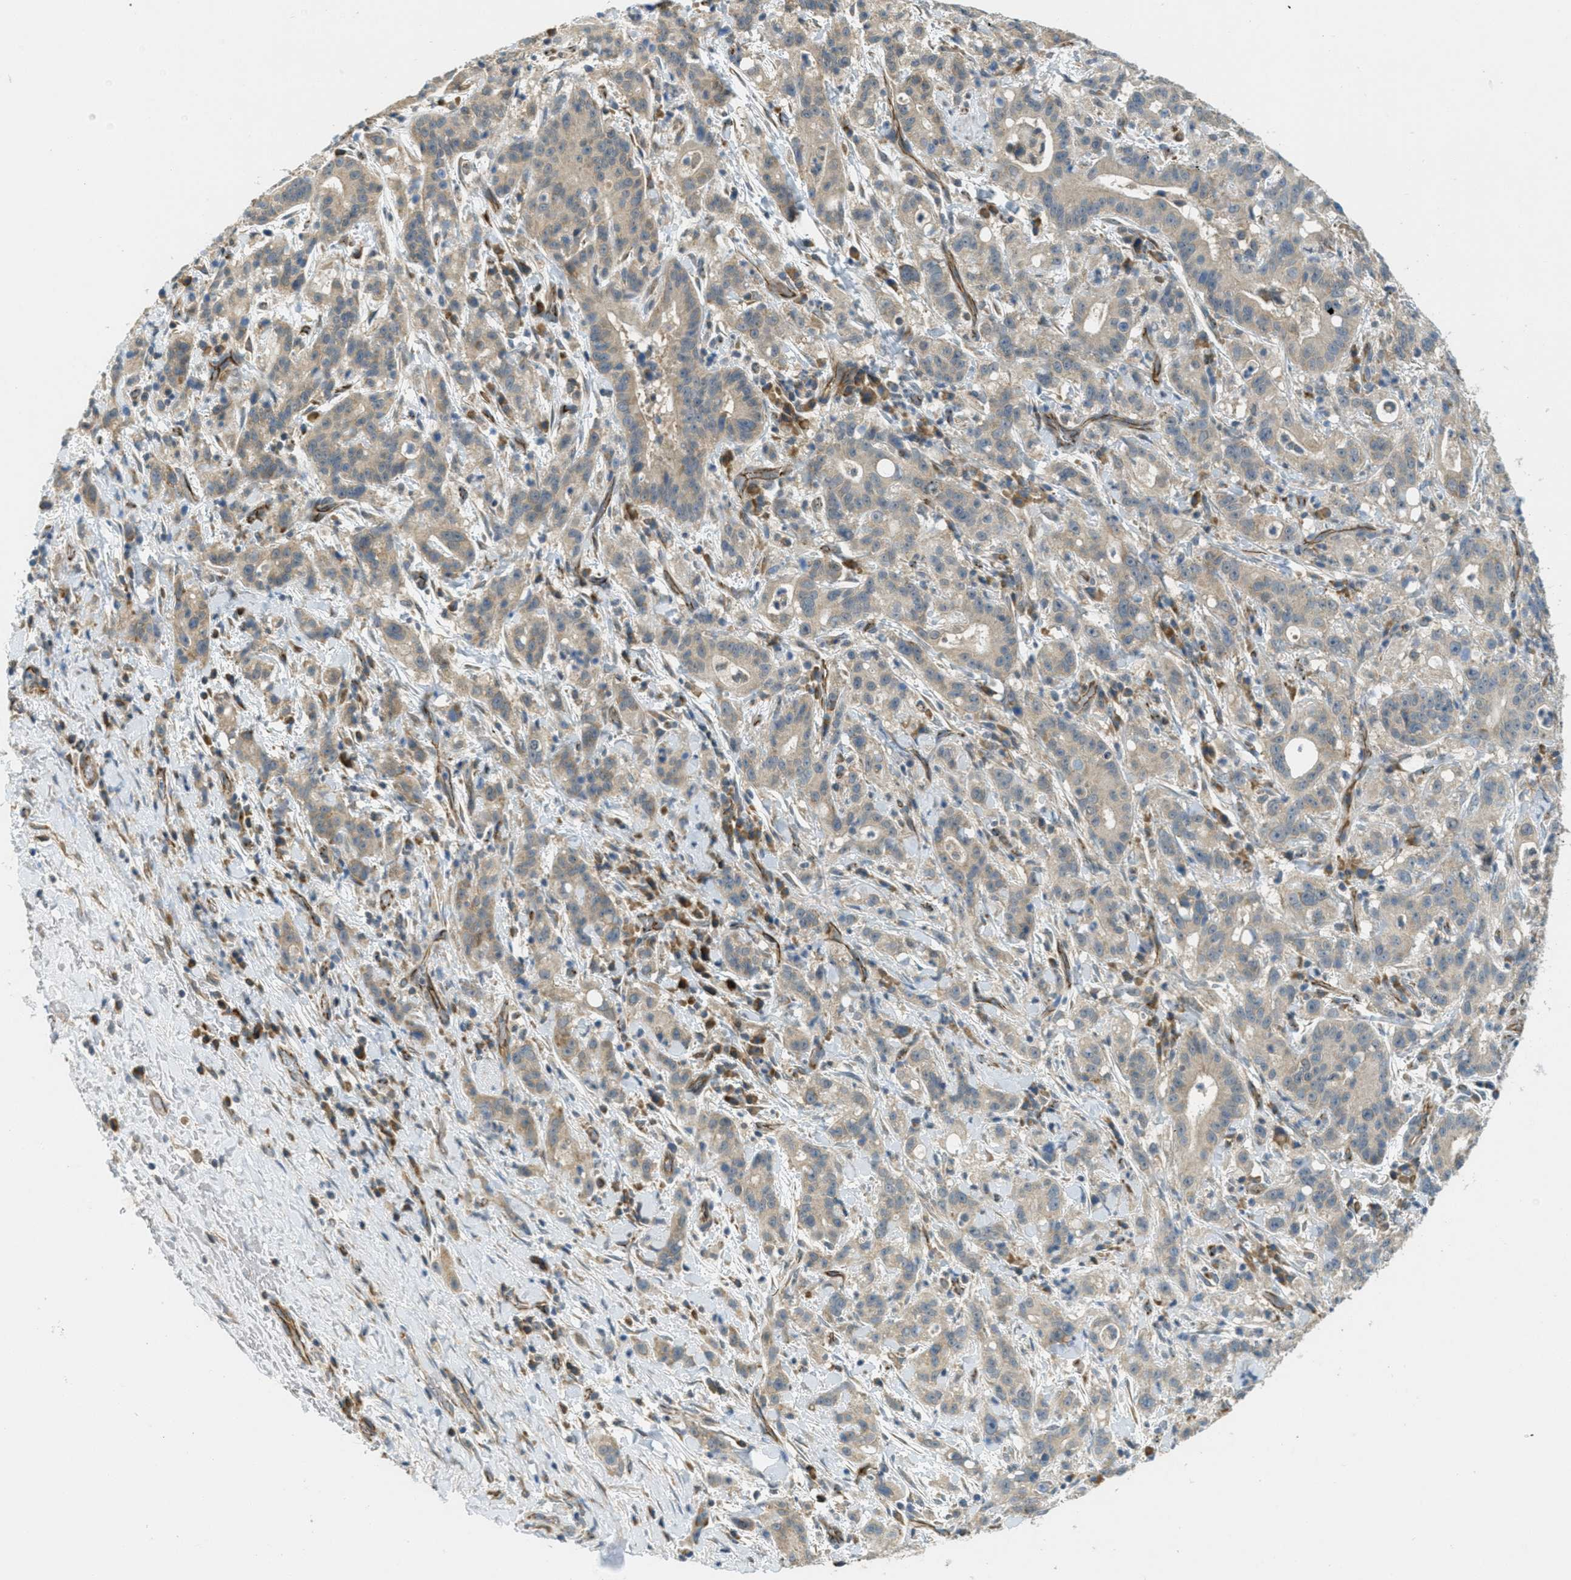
{"staining": {"intensity": "weak", "quantity": ">75%", "location": "cytoplasmic/membranous"}, "tissue": "liver cancer", "cell_type": "Tumor cells", "image_type": "cancer", "snomed": [{"axis": "morphology", "description": "Cholangiocarcinoma"}, {"axis": "topography", "description": "Liver"}], "caption": "About >75% of tumor cells in human liver cancer (cholangiocarcinoma) display weak cytoplasmic/membranous protein staining as visualized by brown immunohistochemical staining.", "gene": "JCAD", "patient": {"sex": "female", "age": 38}}